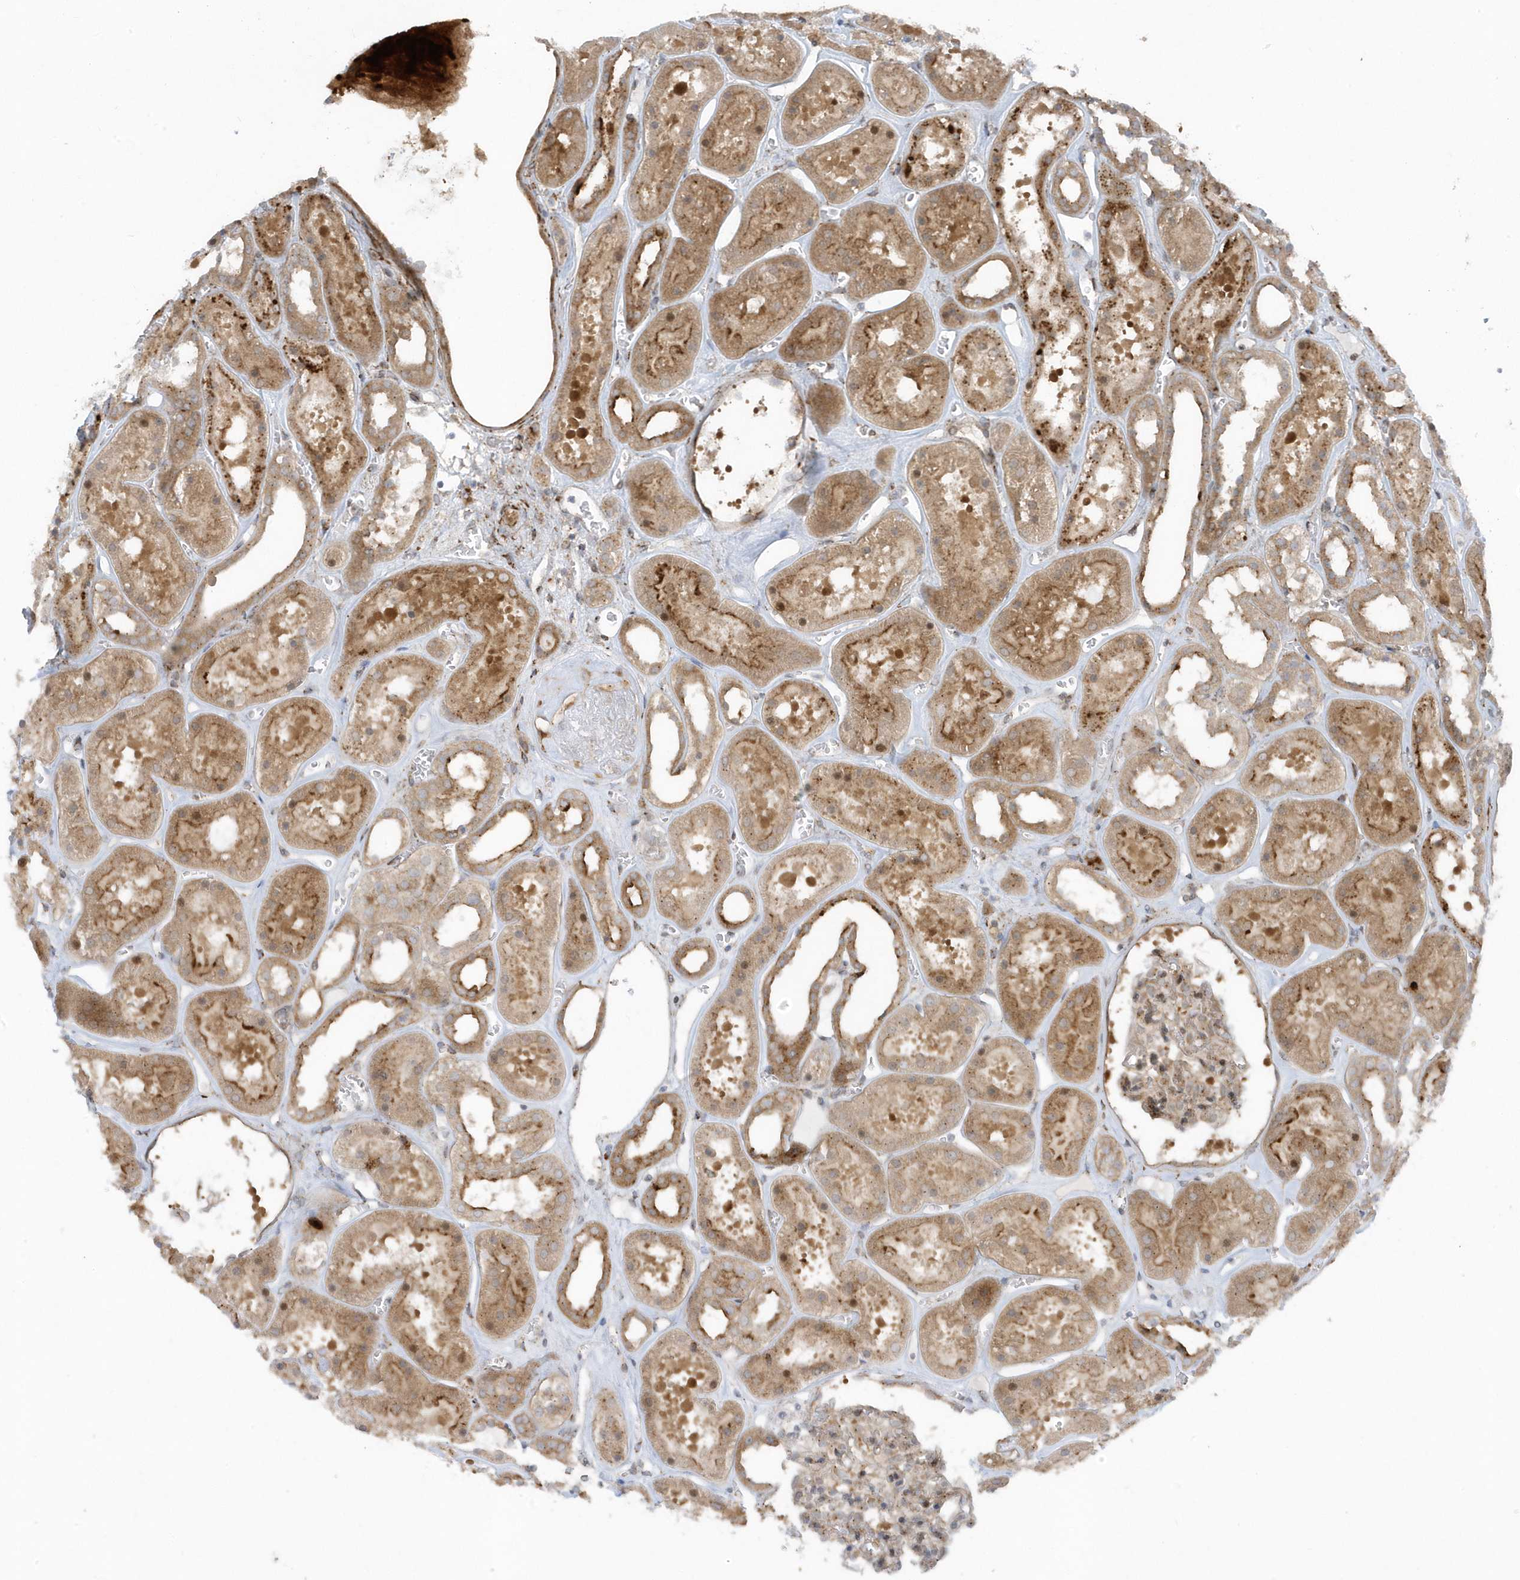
{"staining": {"intensity": "moderate", "quantity": "25%-75%", "location": "cytoplasmic/membranous"}, "tissue": "kidney", "cell_type": "Cells in glomeruli", "image_type": "normal", "snomed": [{"axis": "morphology", "description": "Normal tissue, NOS"}, {"axis": "topography", "description": "Kidney"}], "caption": "Protein positivity by immunohistochemistry shows moderate cytoplasmic/membranous positivity in about 25%-75% of cells in glomeruli in unremarkable kidney.", "gene": "FAM98A", "patient": {"sex": "female", "age": 41}}